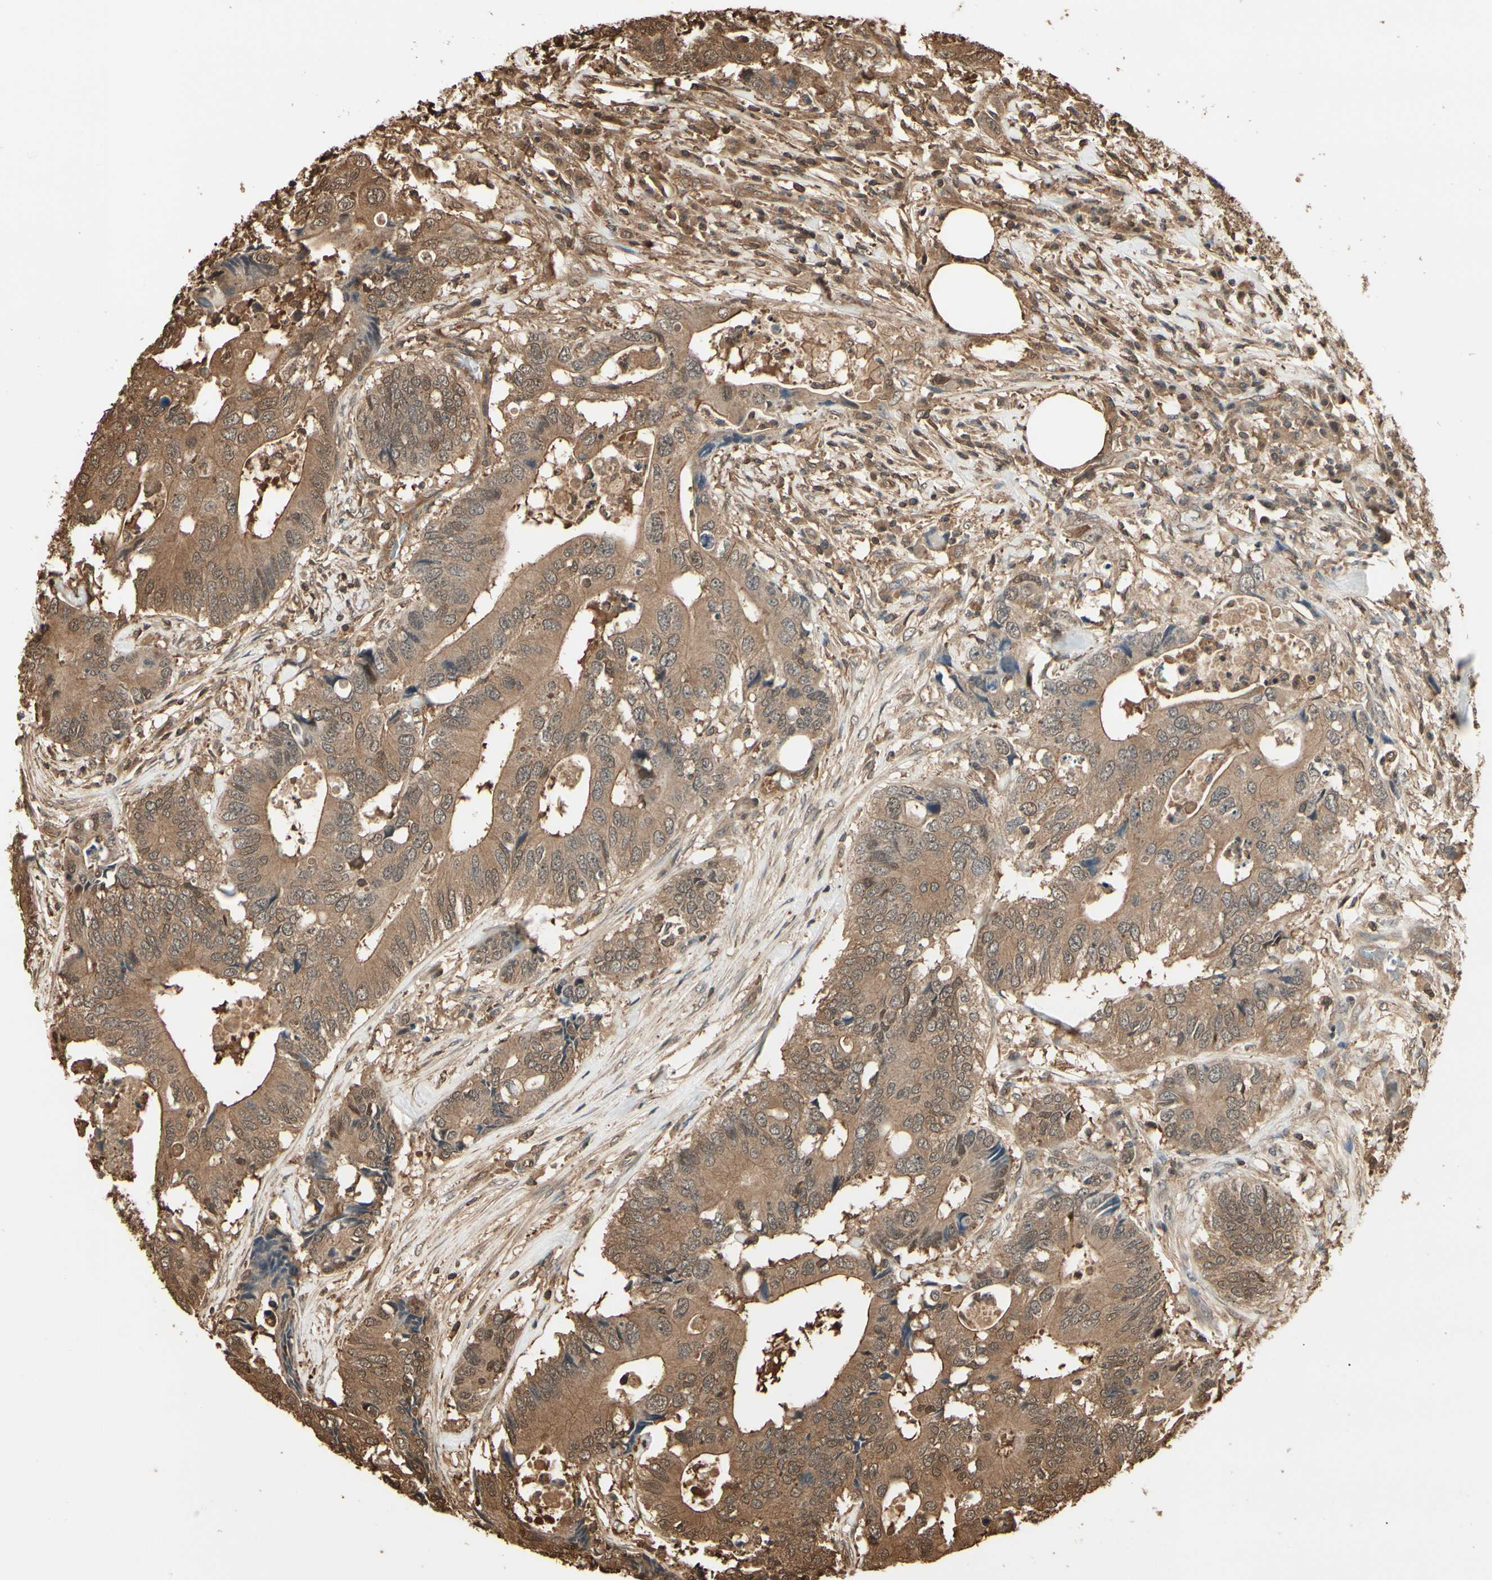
{"staining": {"intensity": "moderate", "quantity": ">75%", "location": "cytoplasmic/membranous,nuclear"}, "tissue": "colorectal cancer", "cell_type": "Tumor cells", "image_type": "cancer", "snomed": [{"axis": "morphology", "description": "Adenocarcinoma, NOS"}, {"axis": "topography", "description": "Colon"}], "caption": "Protein staining displays moderate cytoplasmic/membranous and nuclear staining in approximately >75% of tumor cells in colorectal cancer (adenocarcinoma).", "gene": "YWHAE", "patient": {"sex": "male", "age": 71}}